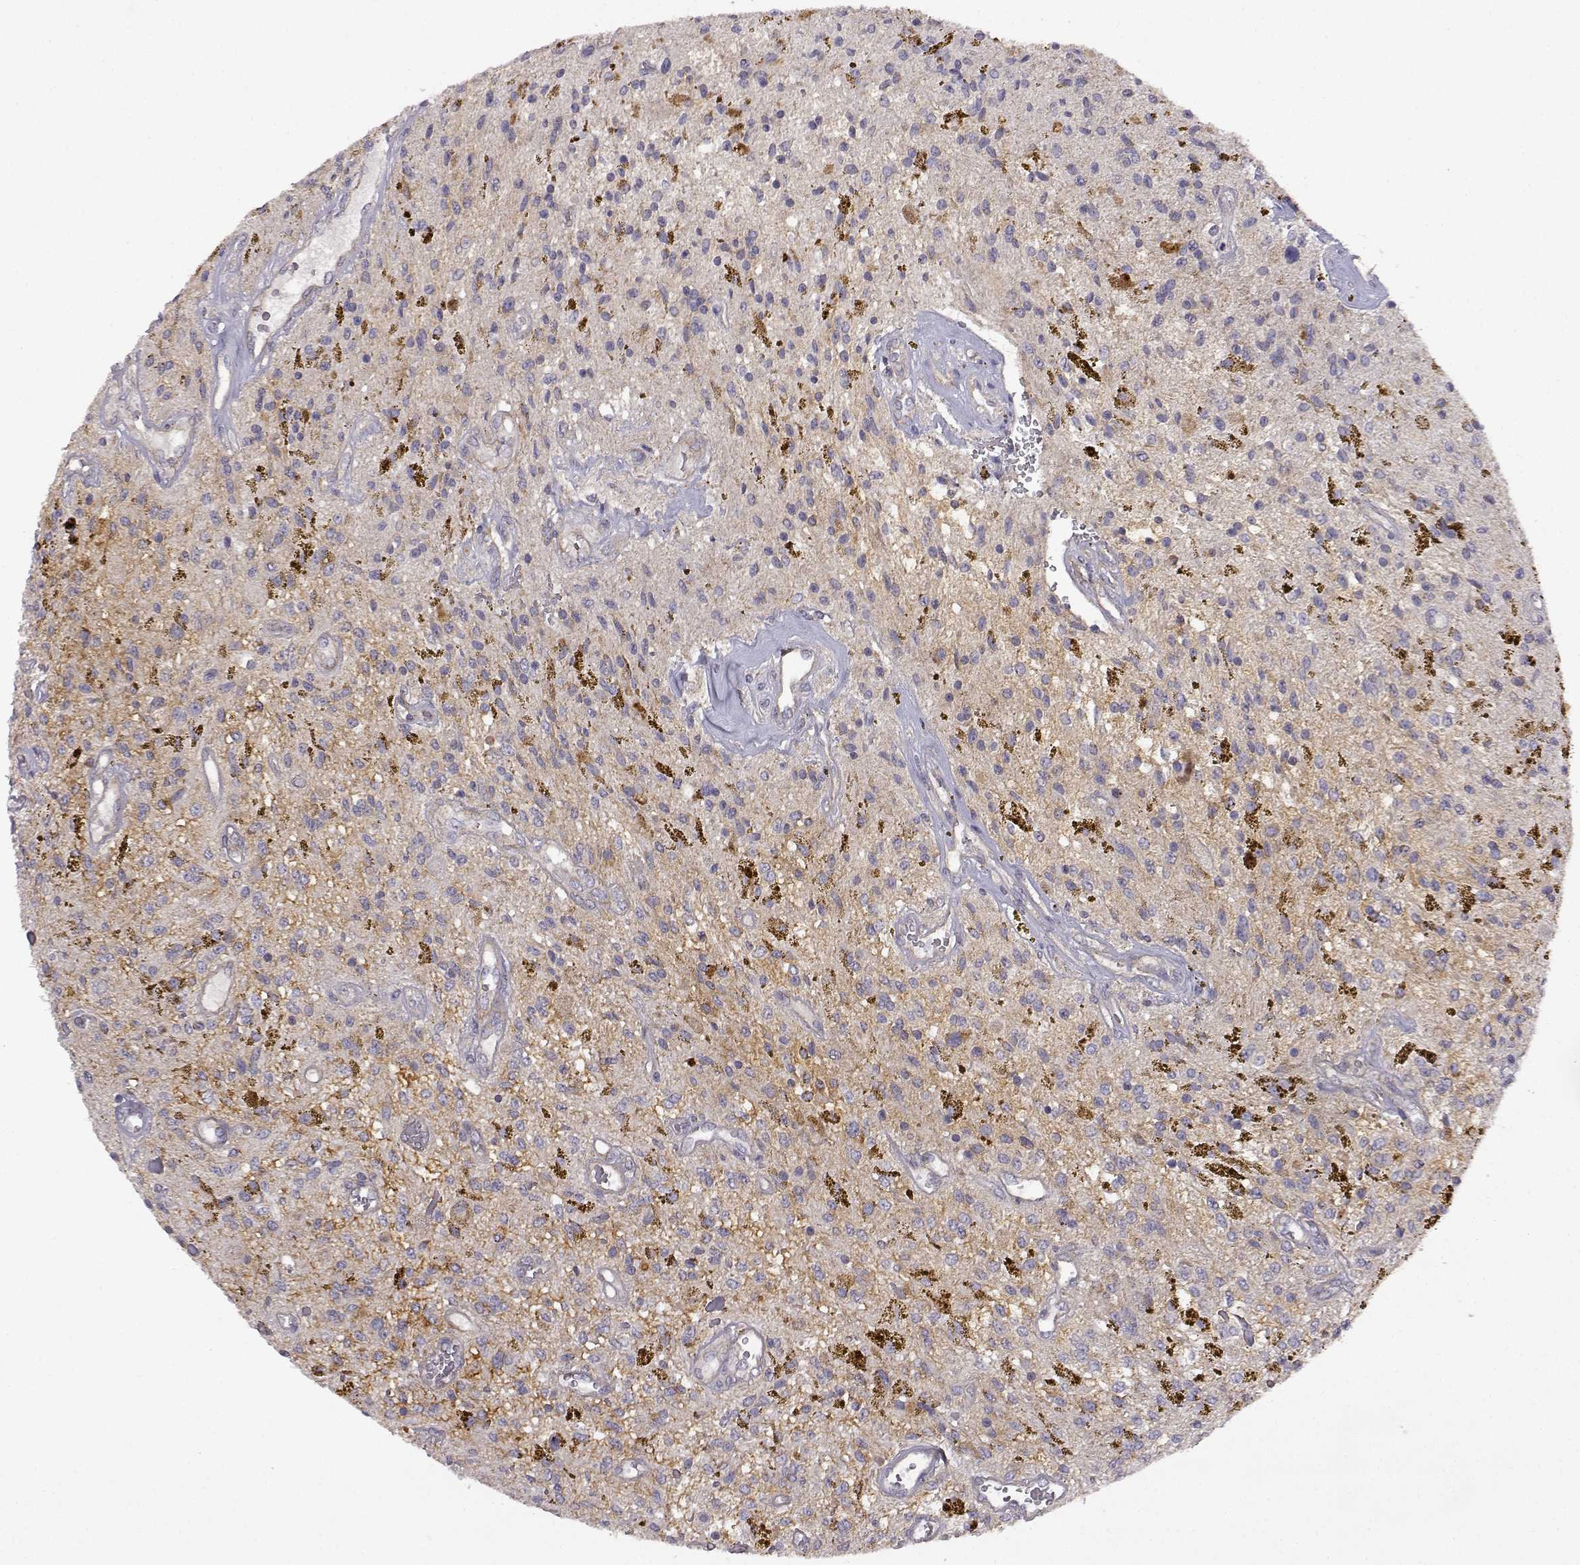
{"staining": {"intensity": "weak", "quantity": "25%-75%", "location": "cytoplasmic/membranous"}, "tissue": "glioma", "cell_type": "Tumor cells", "image_type": "cancer", "snomed": [{"axis": "morphology", "description": "Glioma, malignant, Low grade"}, {"axis": "topography", "description": "Cerebellum"}], "caption": "Approximately 25%-75% of tumor cells in human glioma exhibit weak cytoplasmic/membranous protein expression as visualized by brown immunohistochemical staining.", "gene": "DDC", "patient": {"sex": "female", "age": 14}}